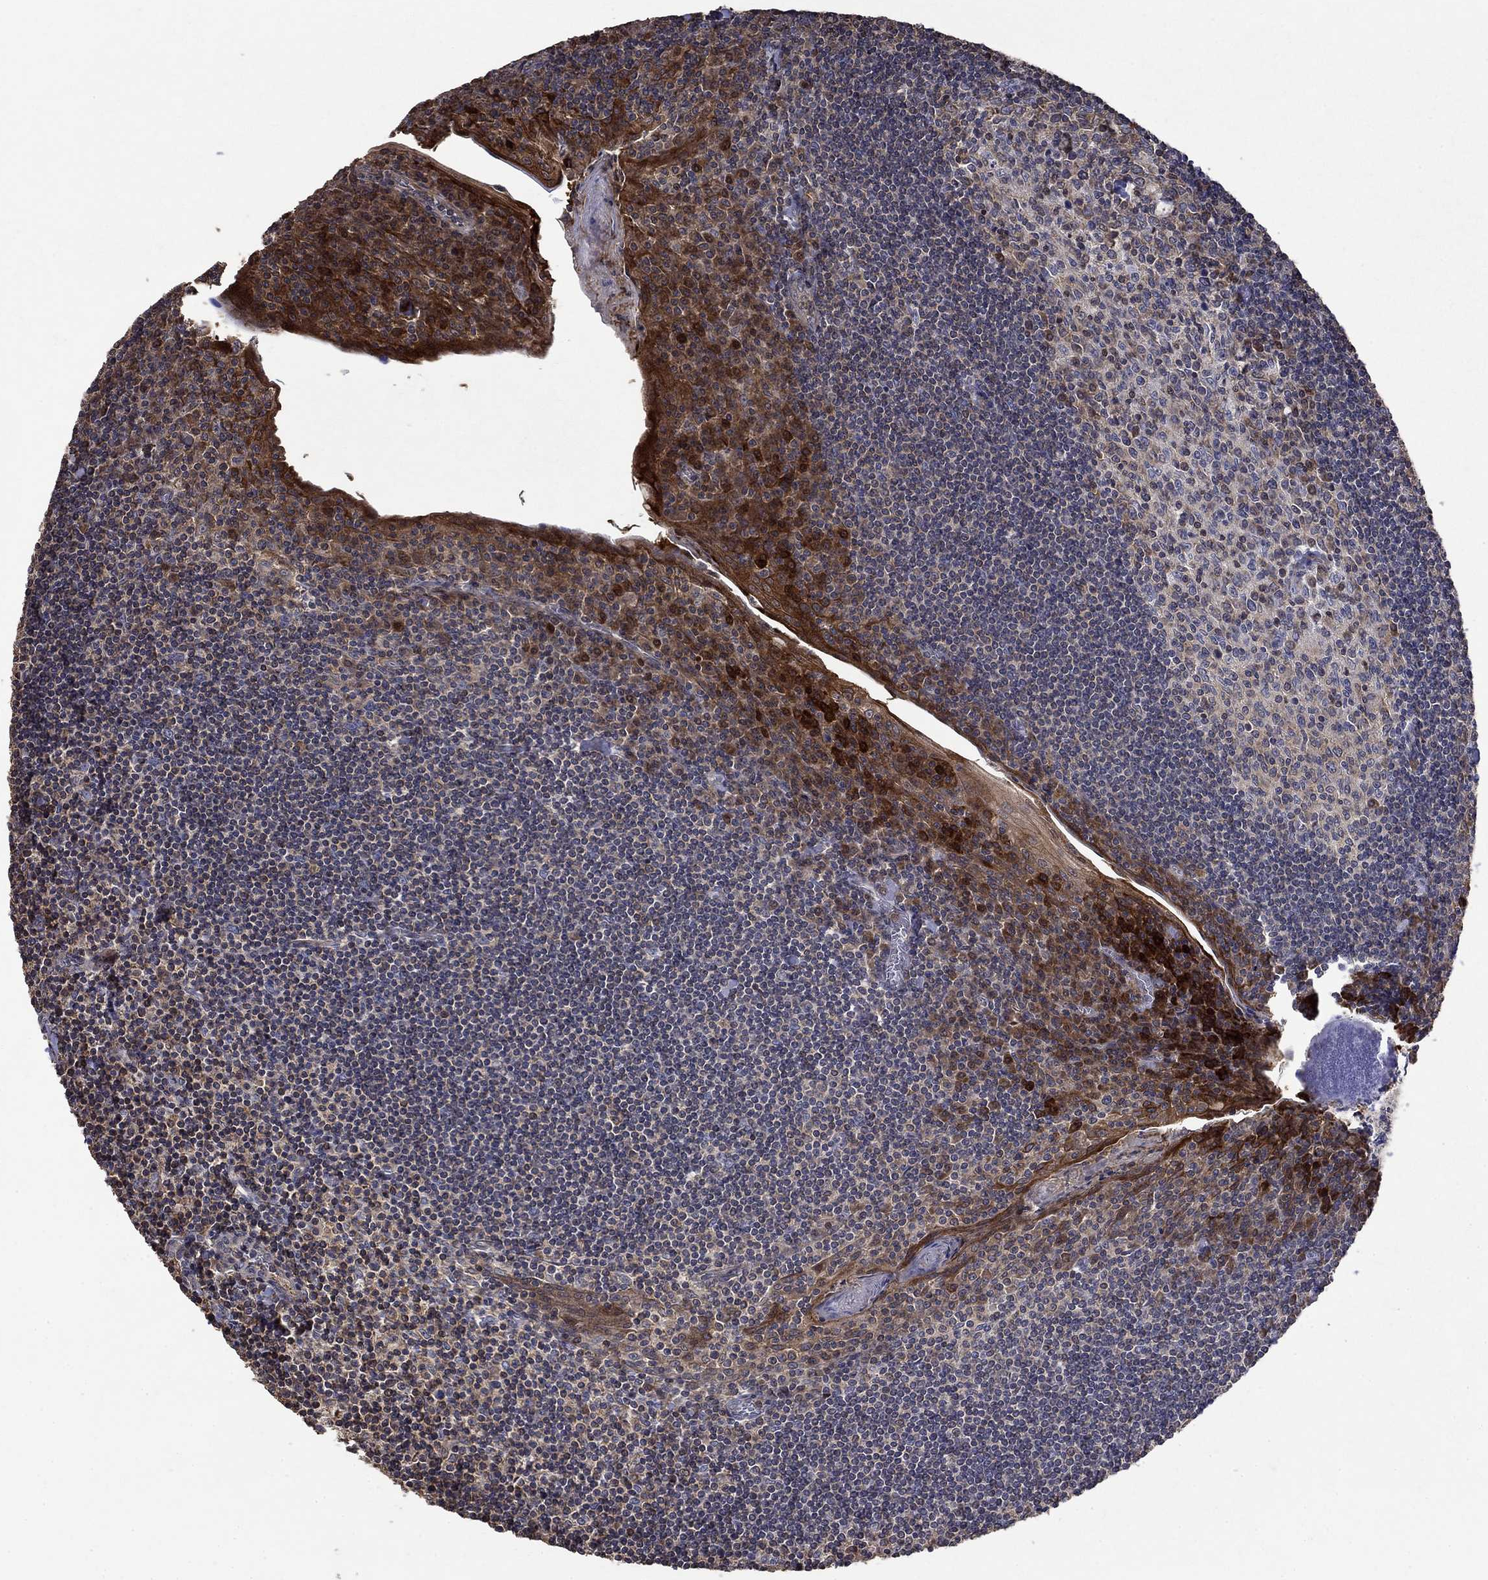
{"staining": {"intensity": "weak", "quantity": "<25%", "location": "cytoplasmic/membranous"}, "tissue": "tonsil", "cell_type": "Germinal center cells", "image_type": "normal", "snomed": [{"axis": "morphology", "description": "Normal tissue, NOS"}, {"axis": "topography", "description": "Tonsil"}], "caption": "Germinal center cells are negative for brown protein staining in benign tonsil.", "gene": "DVL1", "patient": {"sex": "female", "age": 12}}